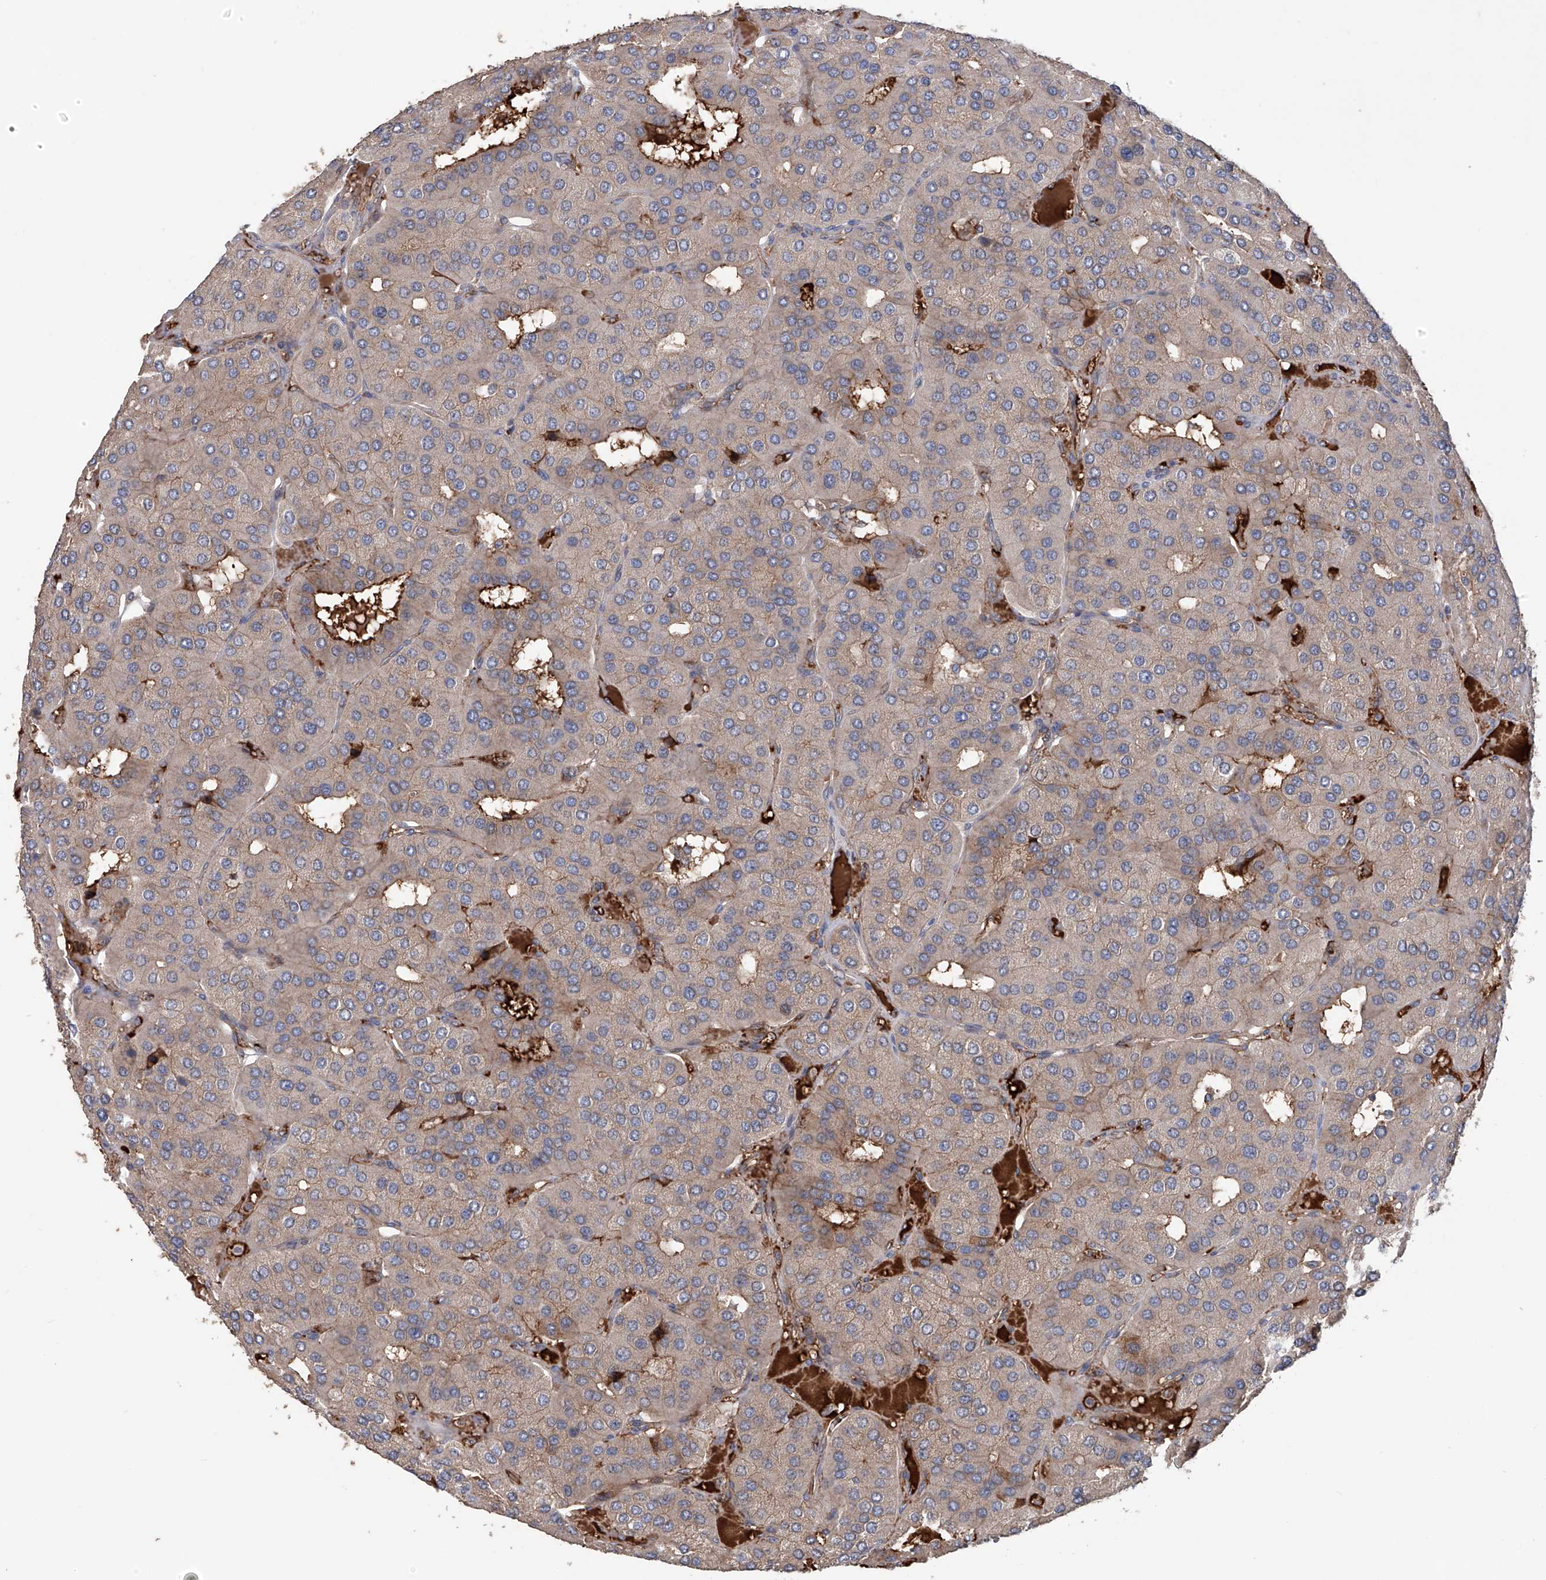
{"staining": {"intensity": "moderate", "quantity": "<25%", "location": "cytoplasmic/membranous"}, "tissue": "parathyroid gland", "cell_type": "Glandular cells", "image_type": "normal", "snomed": [{"axis": "morphology", "description": "Normal tissue, NOS"}, {"axis": "morphology", "description": "Adenoma, NOS"}, {"axis": "topography", "description": "Parathyroid gland"}], "caption": "IHC (DAB) staining of benign parathyroid gland exhibits moderate cytoplasmic/membranous protein positivity in about <25% of glandular cells. (brown staining indicates protein expression, while blue staining denotes nuclei).", "gene": "NUDT17", "patient": {"sex": "female", "age": 86}}